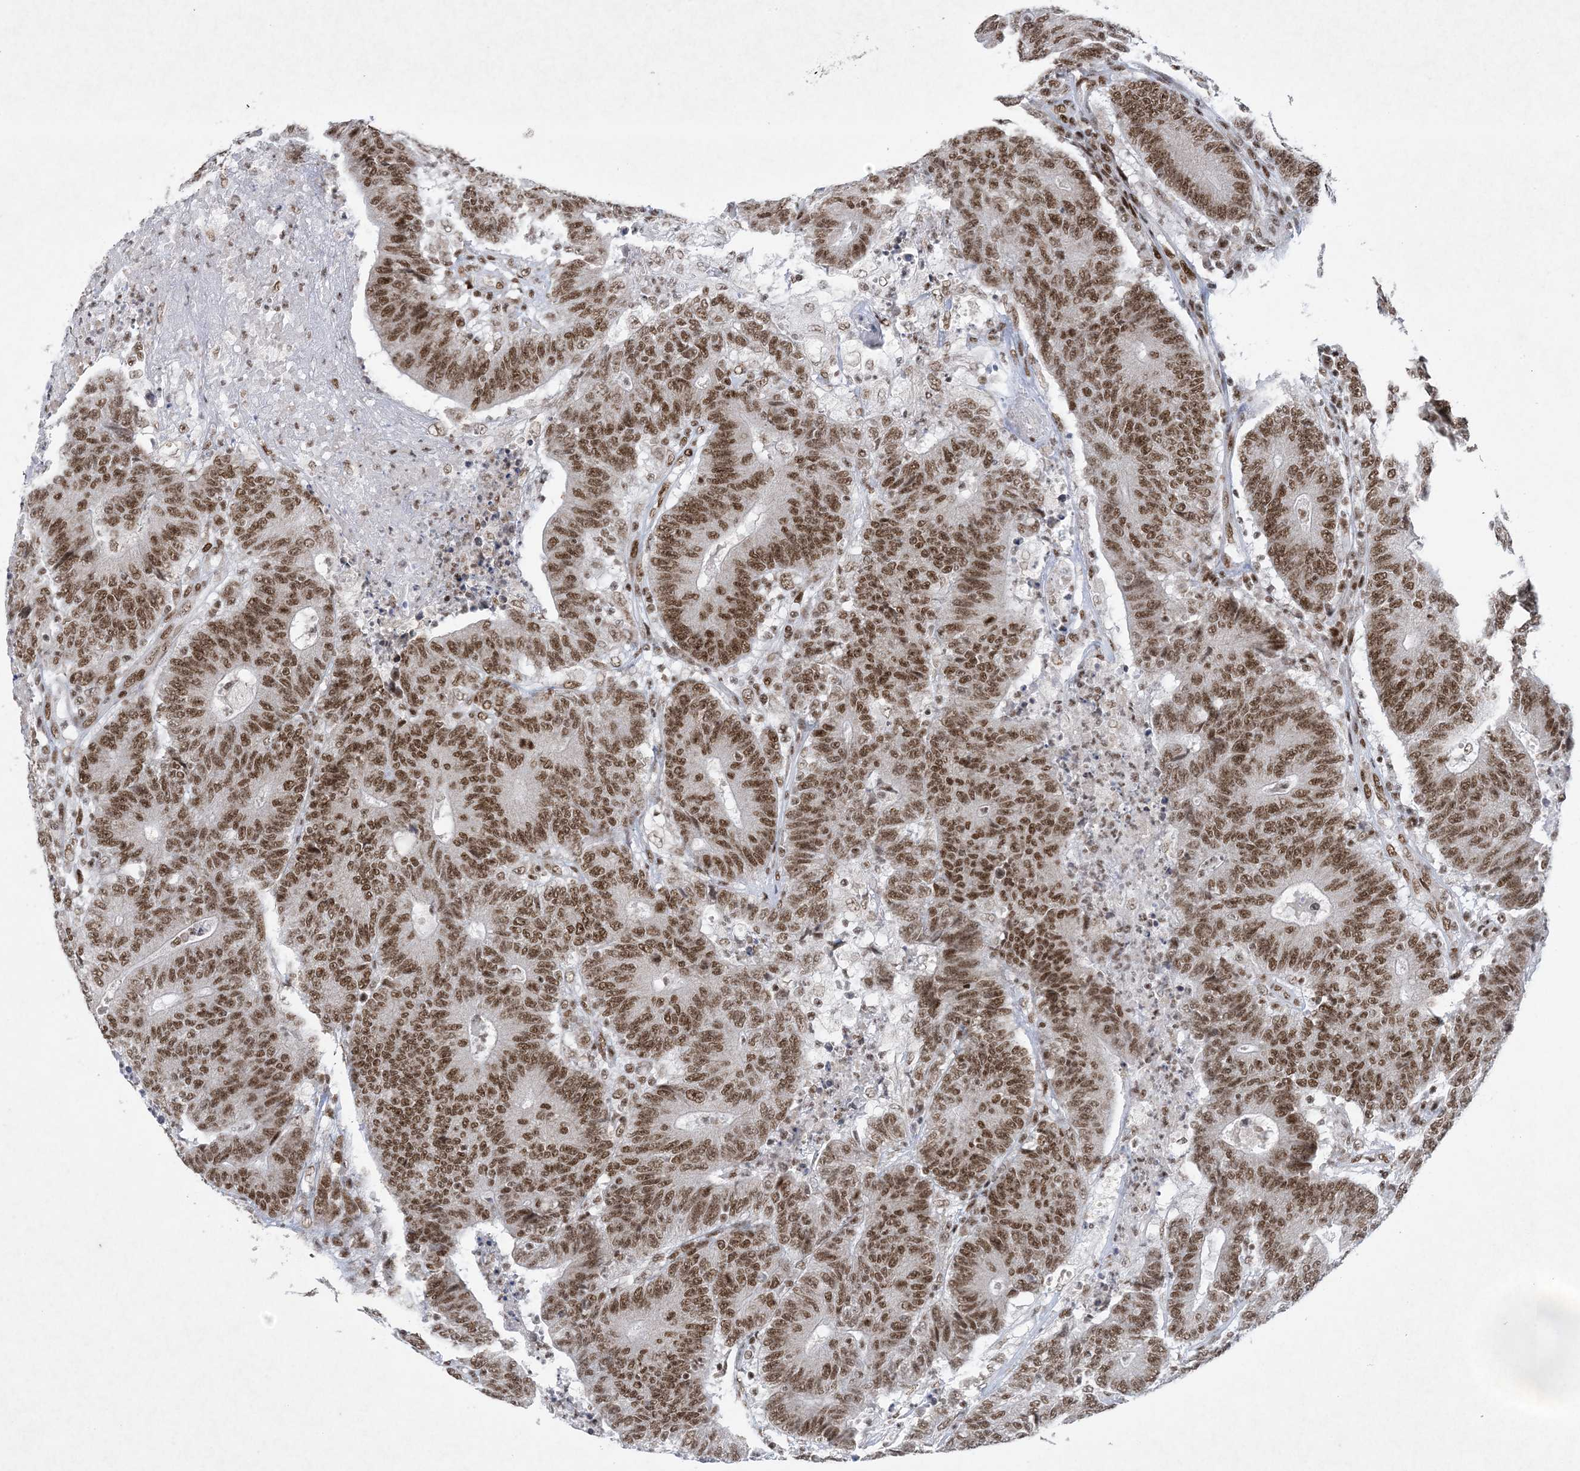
{"staining": {"intensity": "moderate", "quantity": ">75%", "location": "nuclear"}, "tissue": "colorectal cancer", "cell_type": "Tumor cells", "image_type": "cancer", "snomed": [{"axis": "morphology", "description": "Normal tissue, NOS"}, {"axis": "morphology", "description": "Adenocarcinoma, NOS"}, {"axis": "topography", "description": "Colon"}], "caption": "The immunohistochemical stain highlights moderate nuclear positivity in tumor cells of adenocarcinoma (colorectal) tissue.", "gene": "PKNOX2", "patient": {"sex": "female", "age": 75}}